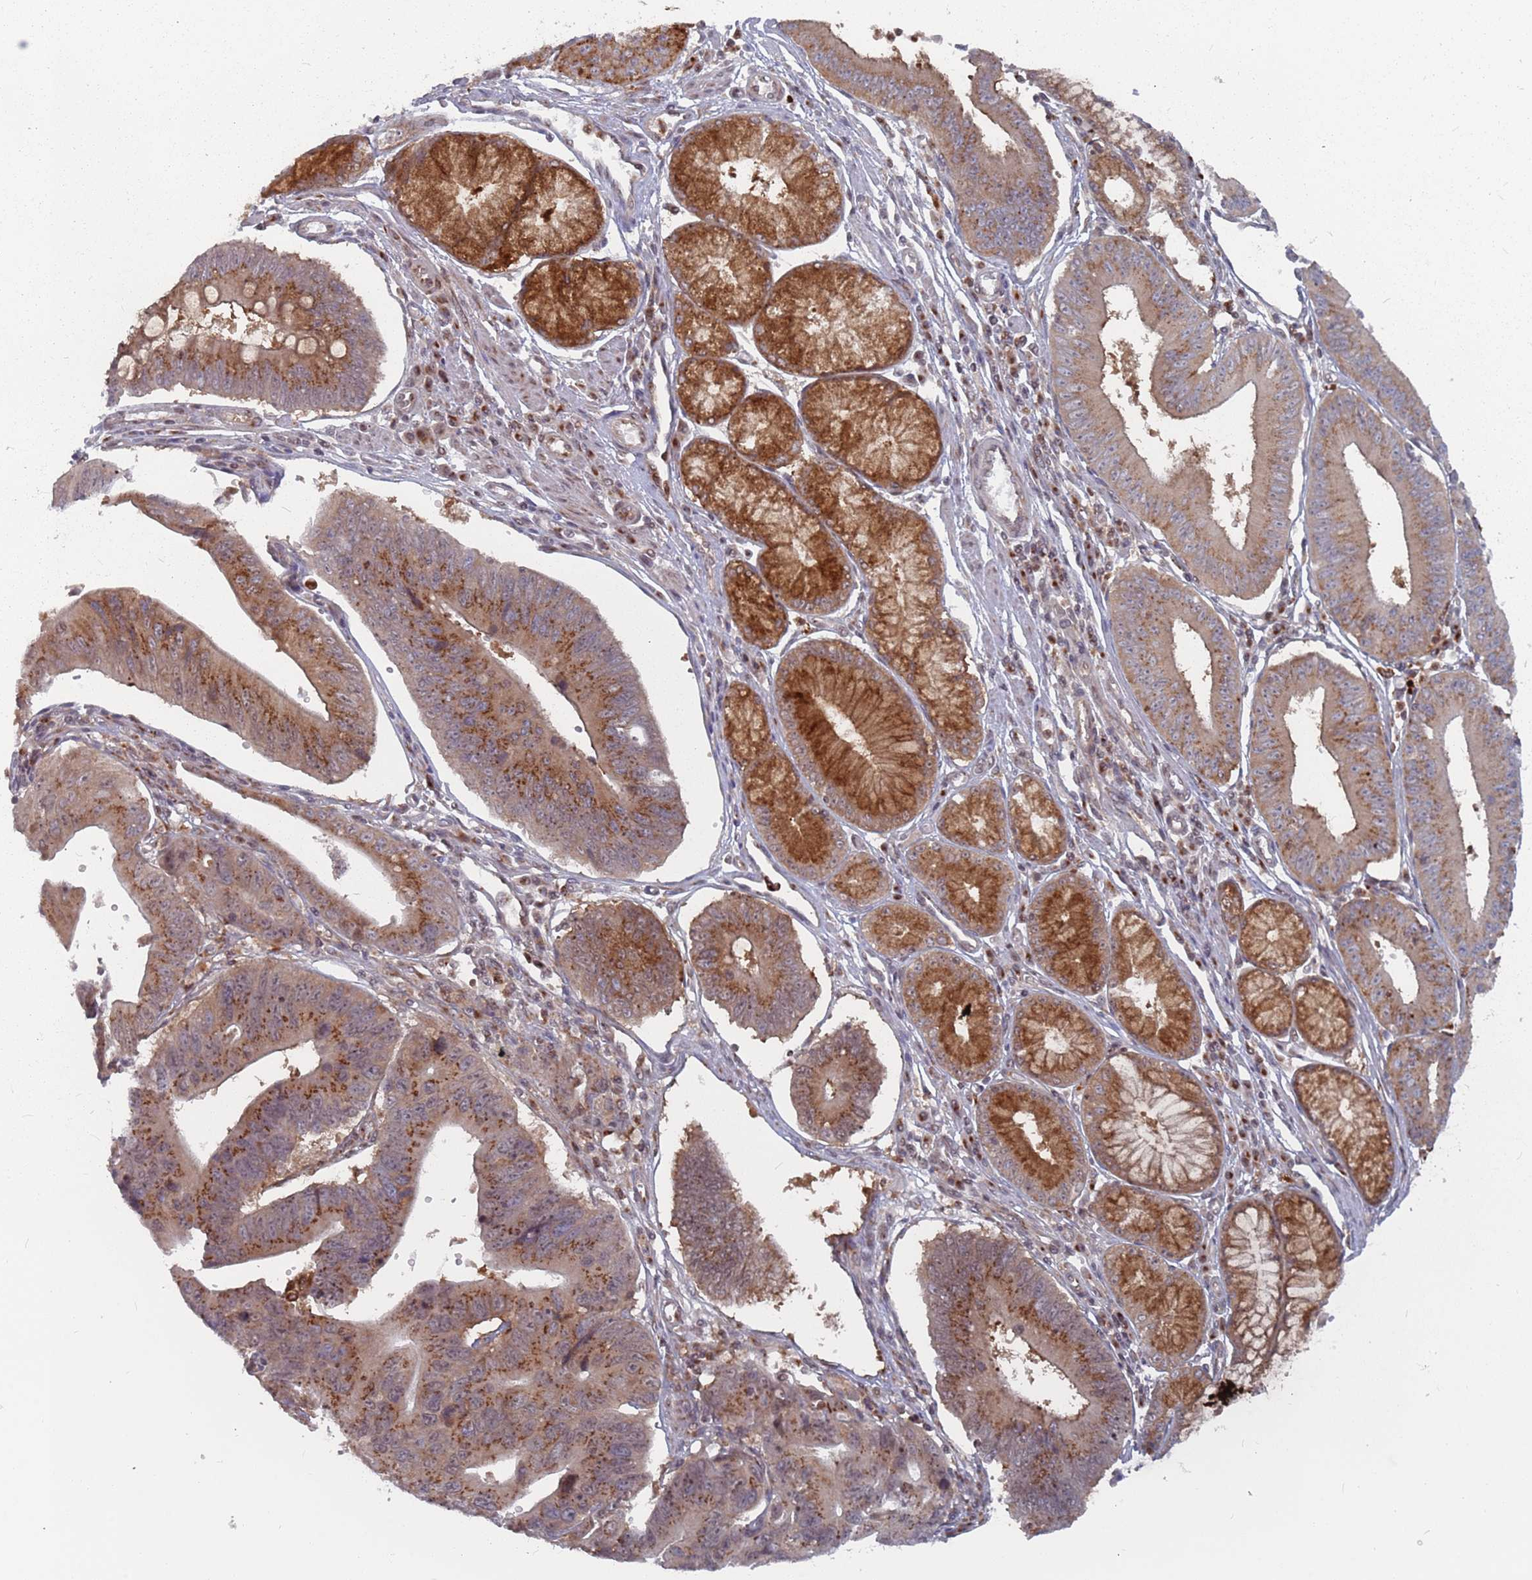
{"staining": {"intensity": "strong", "quantity": ">75%", "location": "cytoplasmic/membranous"}, "tissue": "stomach cancer", "cell_type": "Tumor cells", "image_type": "cancer", "snomed": [{"axis": "morphology", "description": "Adenocarcinoma, NOS"}, {"axis": "topography", "description": "Stomach"}], "caption": "The photomicrograph shows immunohistochemical staining of stomach cancer (adenocarcinoma). There is strong cytoplasmic/membranous expression is seen in about >75% of tumor cells.", "gene": "FMO4", "patient": {"sex": "male", "age": 59}}